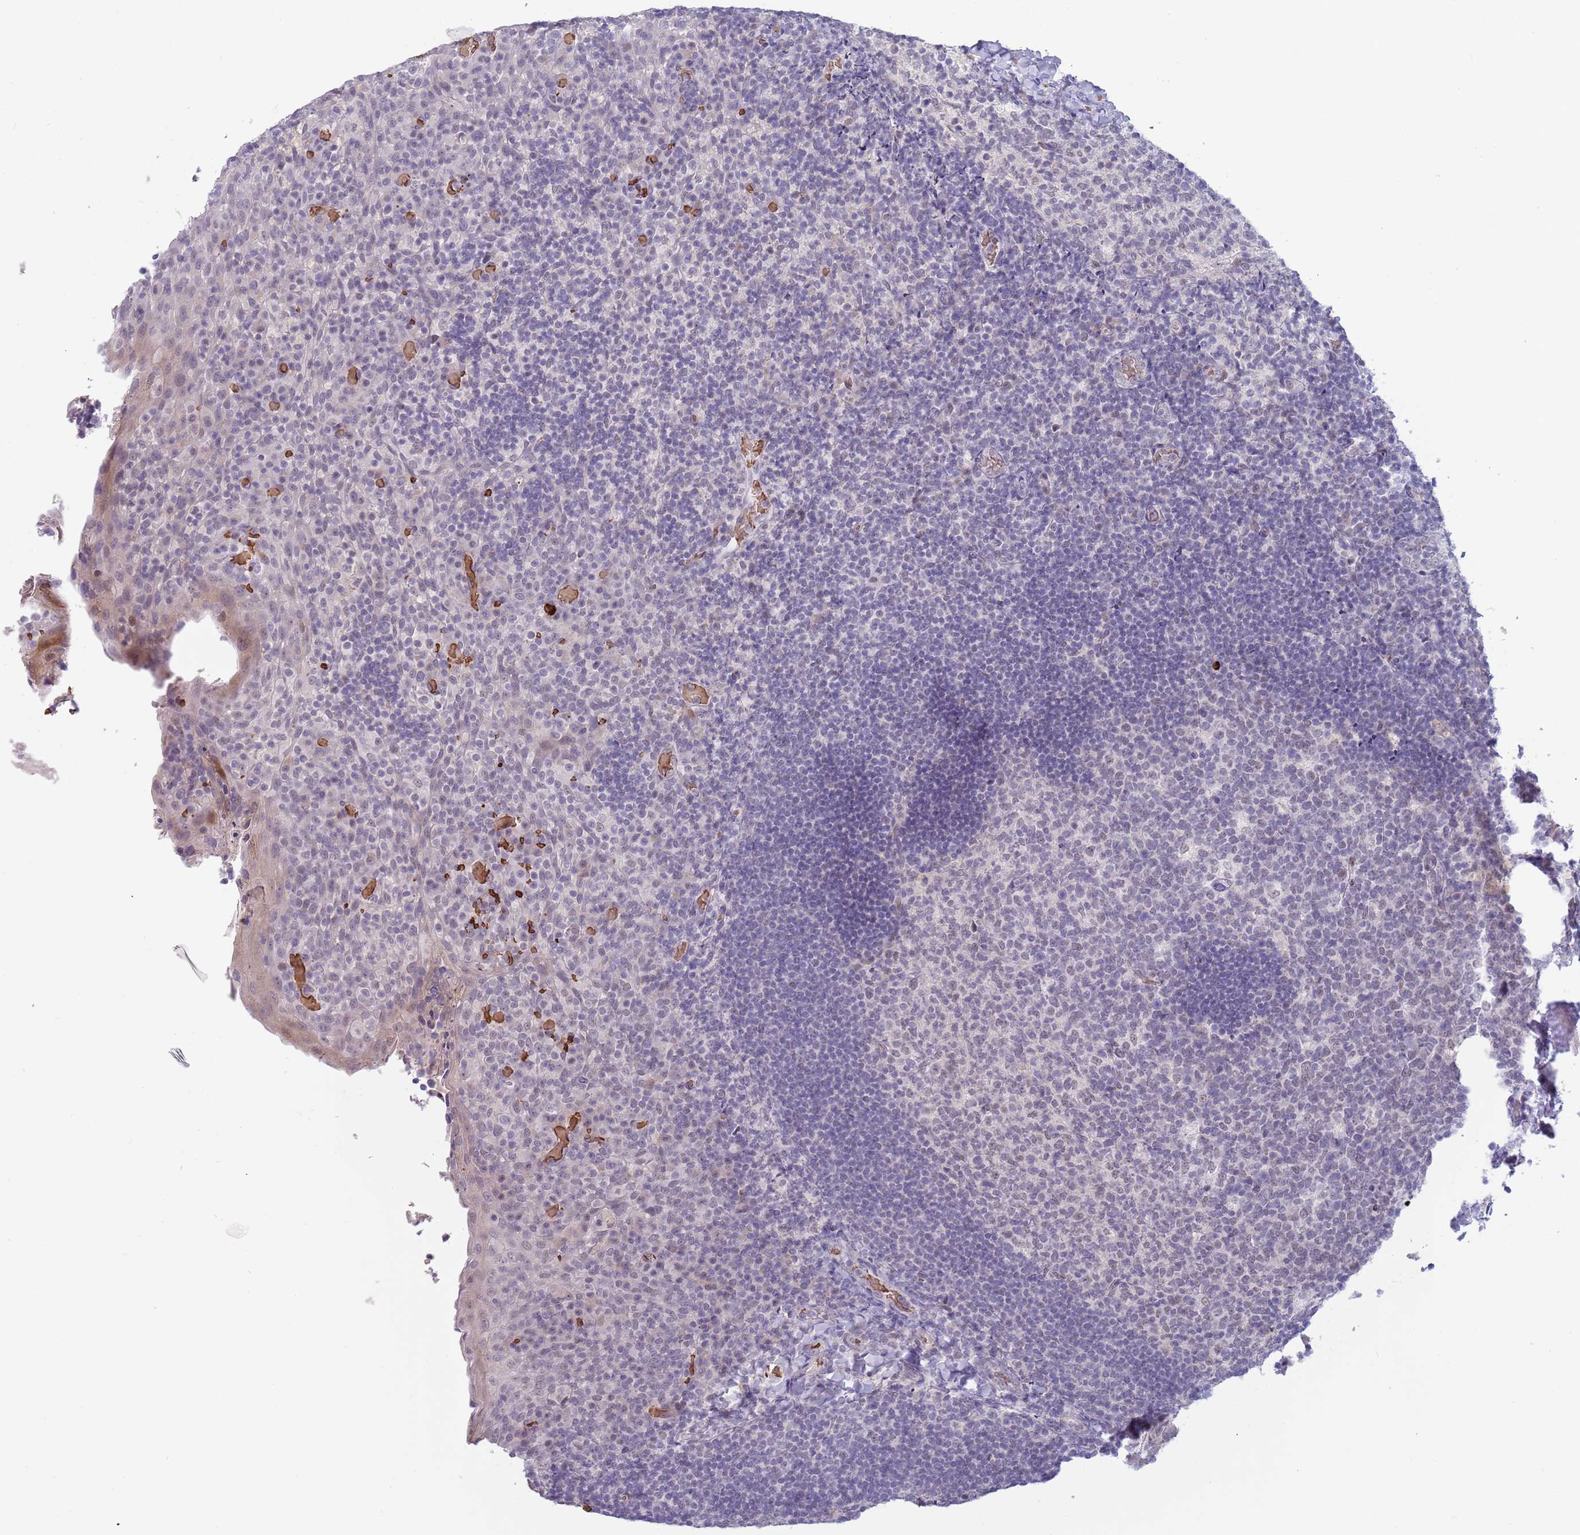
{"staining": {"intensity": "weak", "quantity": "25%-75%", "location": "nuclear"}, "tissue": "tonsil", "cell_type": "Germinal center cells", "image_type": "normal", "snomed": [{"axis": "morphology", "description": "Normal tissue, NOS"}, {"axis": "topography", "description": "Tonsil"}], "caption": "Protein staining reveals weak nuclear expression in about 25%-75% of germinal center cells in benign tonsil.", "gene": "LYPD6B", "patient": {"sex": "female", "age": 10}}